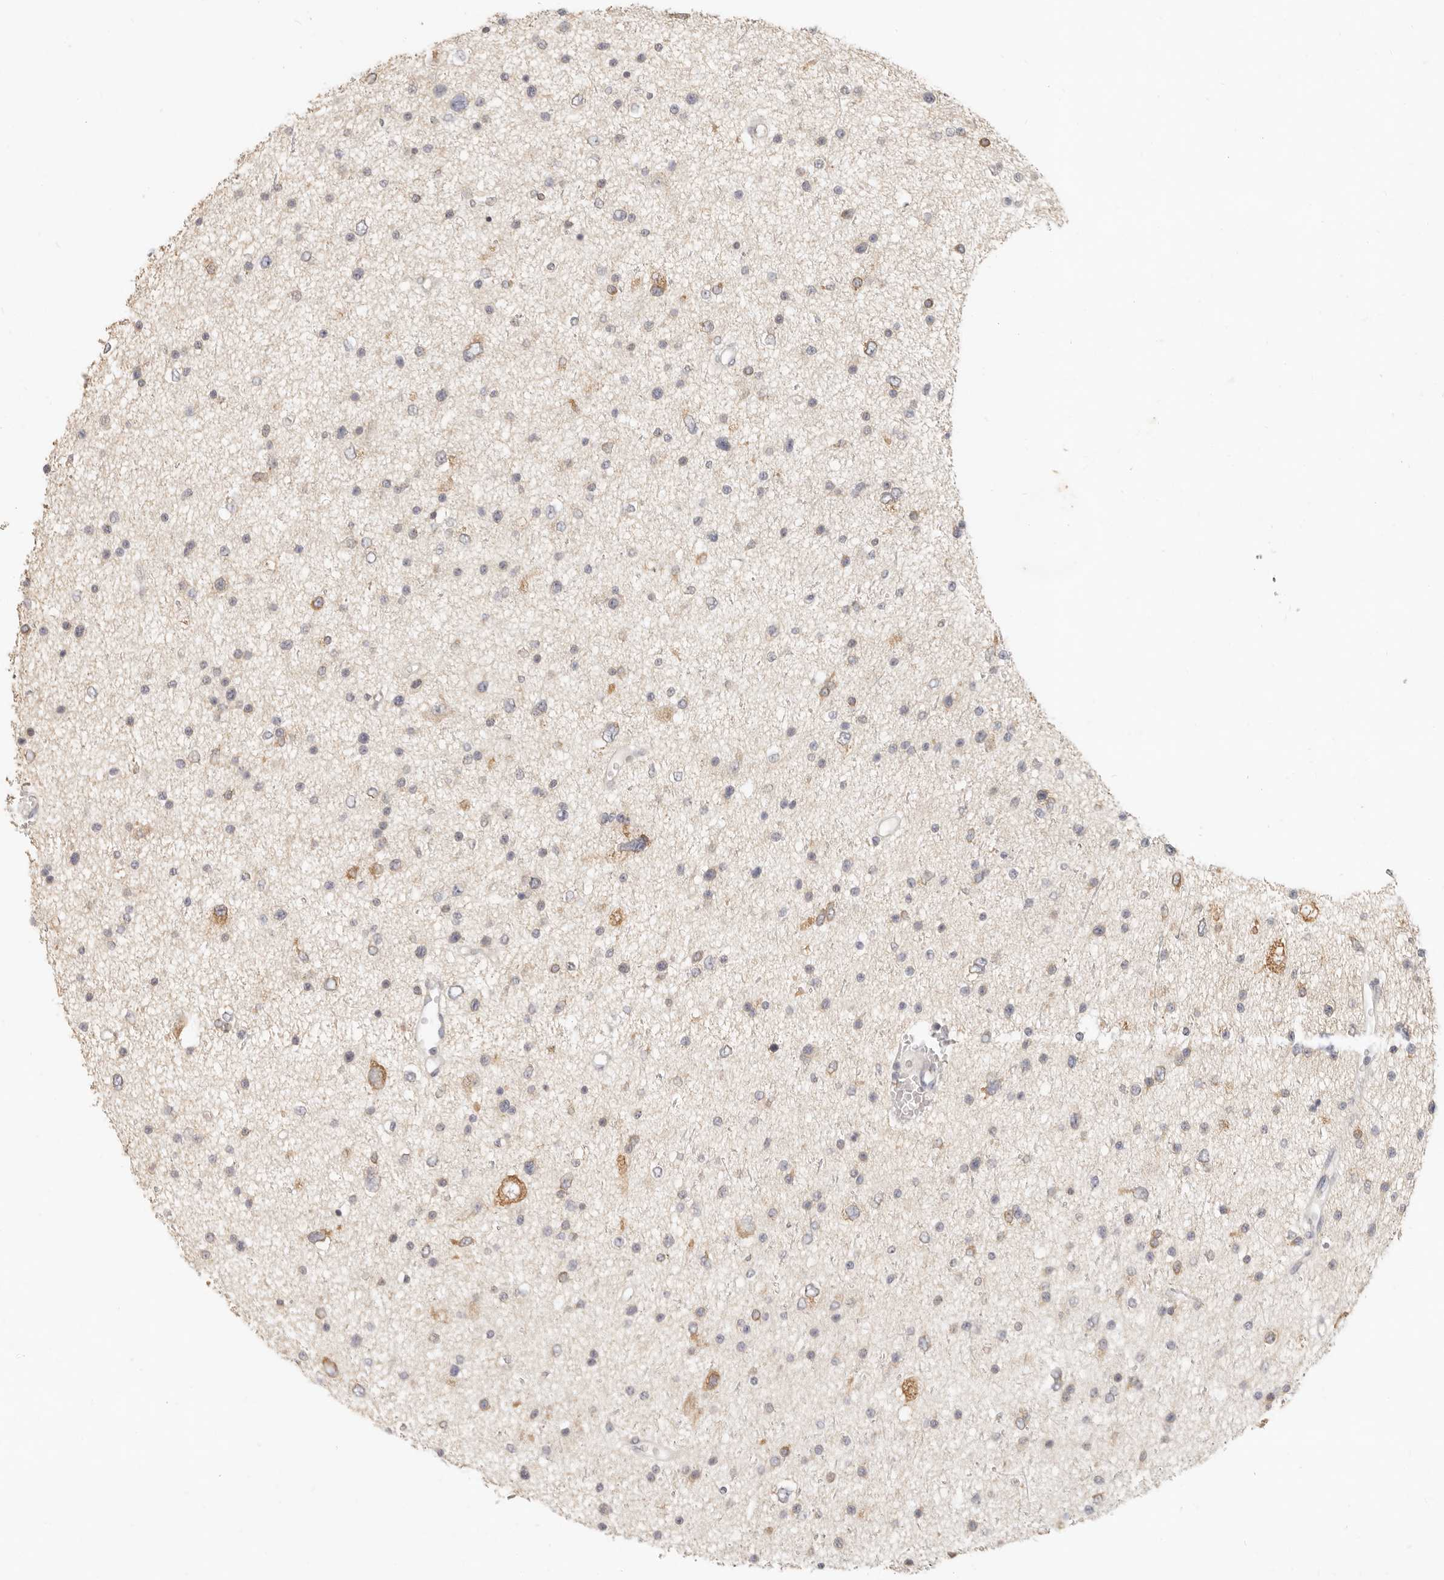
{"staining": {"intensity": "moderate", "quantity": "<25%", "location": "cytoplasmic/membranous"}, "tissue": "glioma", "cell_type": "Tumor cells", "image_type": "cancer", "snomed": [{"axis": "morphology", "description": "Glioma, malignant, Low grade"}, {"axis": "topography", "description": "Brain"}], "caption": "There is low levels of moderate cytoplasmic/membranous expression in tumor cells of glioma, as demonstrated by immunohistochemical staining (brown color).", "gene": "PABPC4", "patient": {"sex": "female", "age": 37}}